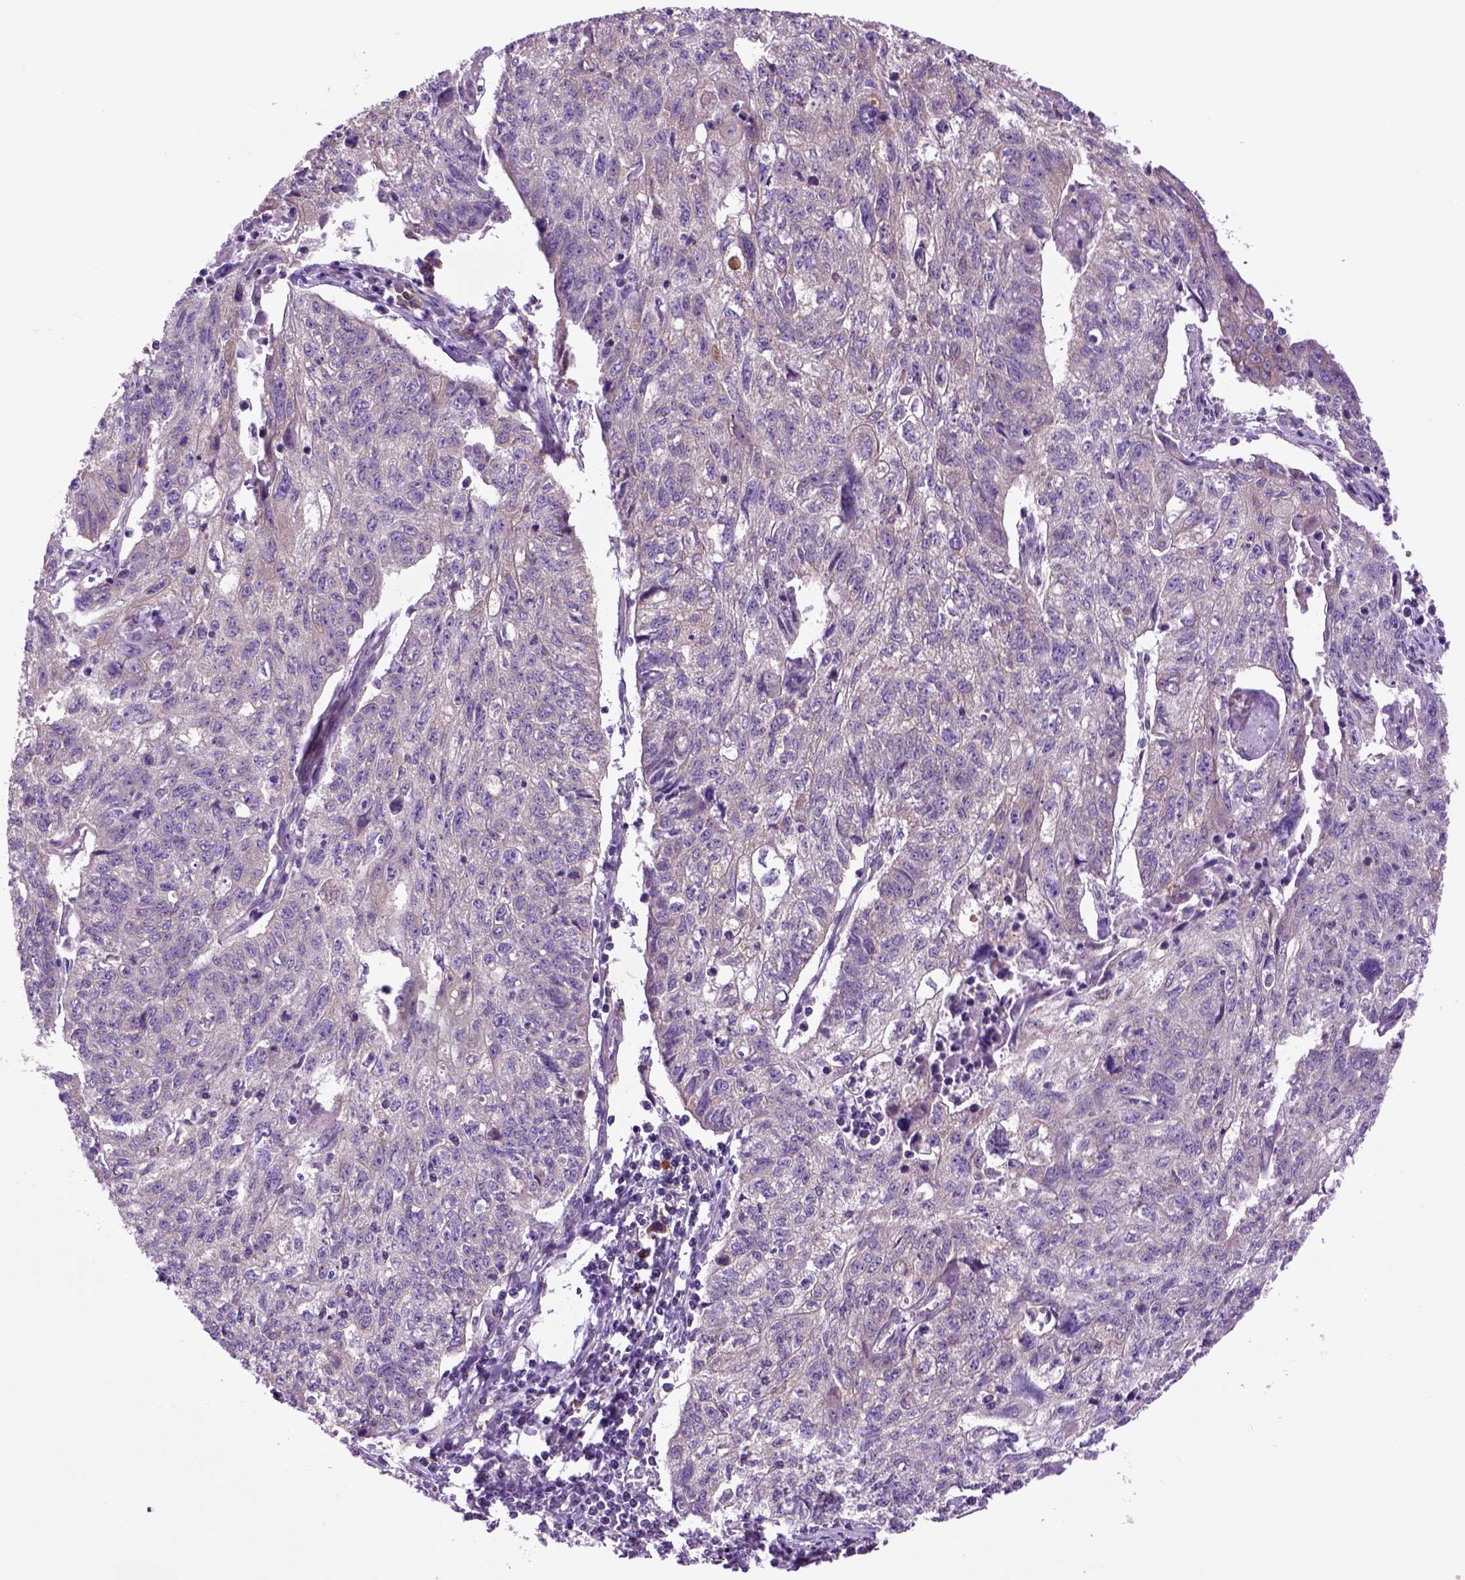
{"staining": {"intensity": "weak", "quantity": "<25%", "location": "cytoplasmic/membranous"}, "tissue": "lung cancer", "cell_type": "Tumor cells", "image_type": "cancer", "snomed": [{"axis": "morphology", "description": "Normal morphology"}, {"axis": "morphology", "description": "Aneuploidy"}, {"axis": "morphology", "description": "Squamous cell carcinoma, NOS"}, {"axis": "topography", "description": "Lymph node"}, {"axis": "topography", "description": "Lung"}], "caption": "Lung cancer (aneuploidy) stained for a protein using IHC displays no staining tumor cells.", "gene": "PIAS3", "patient": {"sex": "female", "age": 76}}